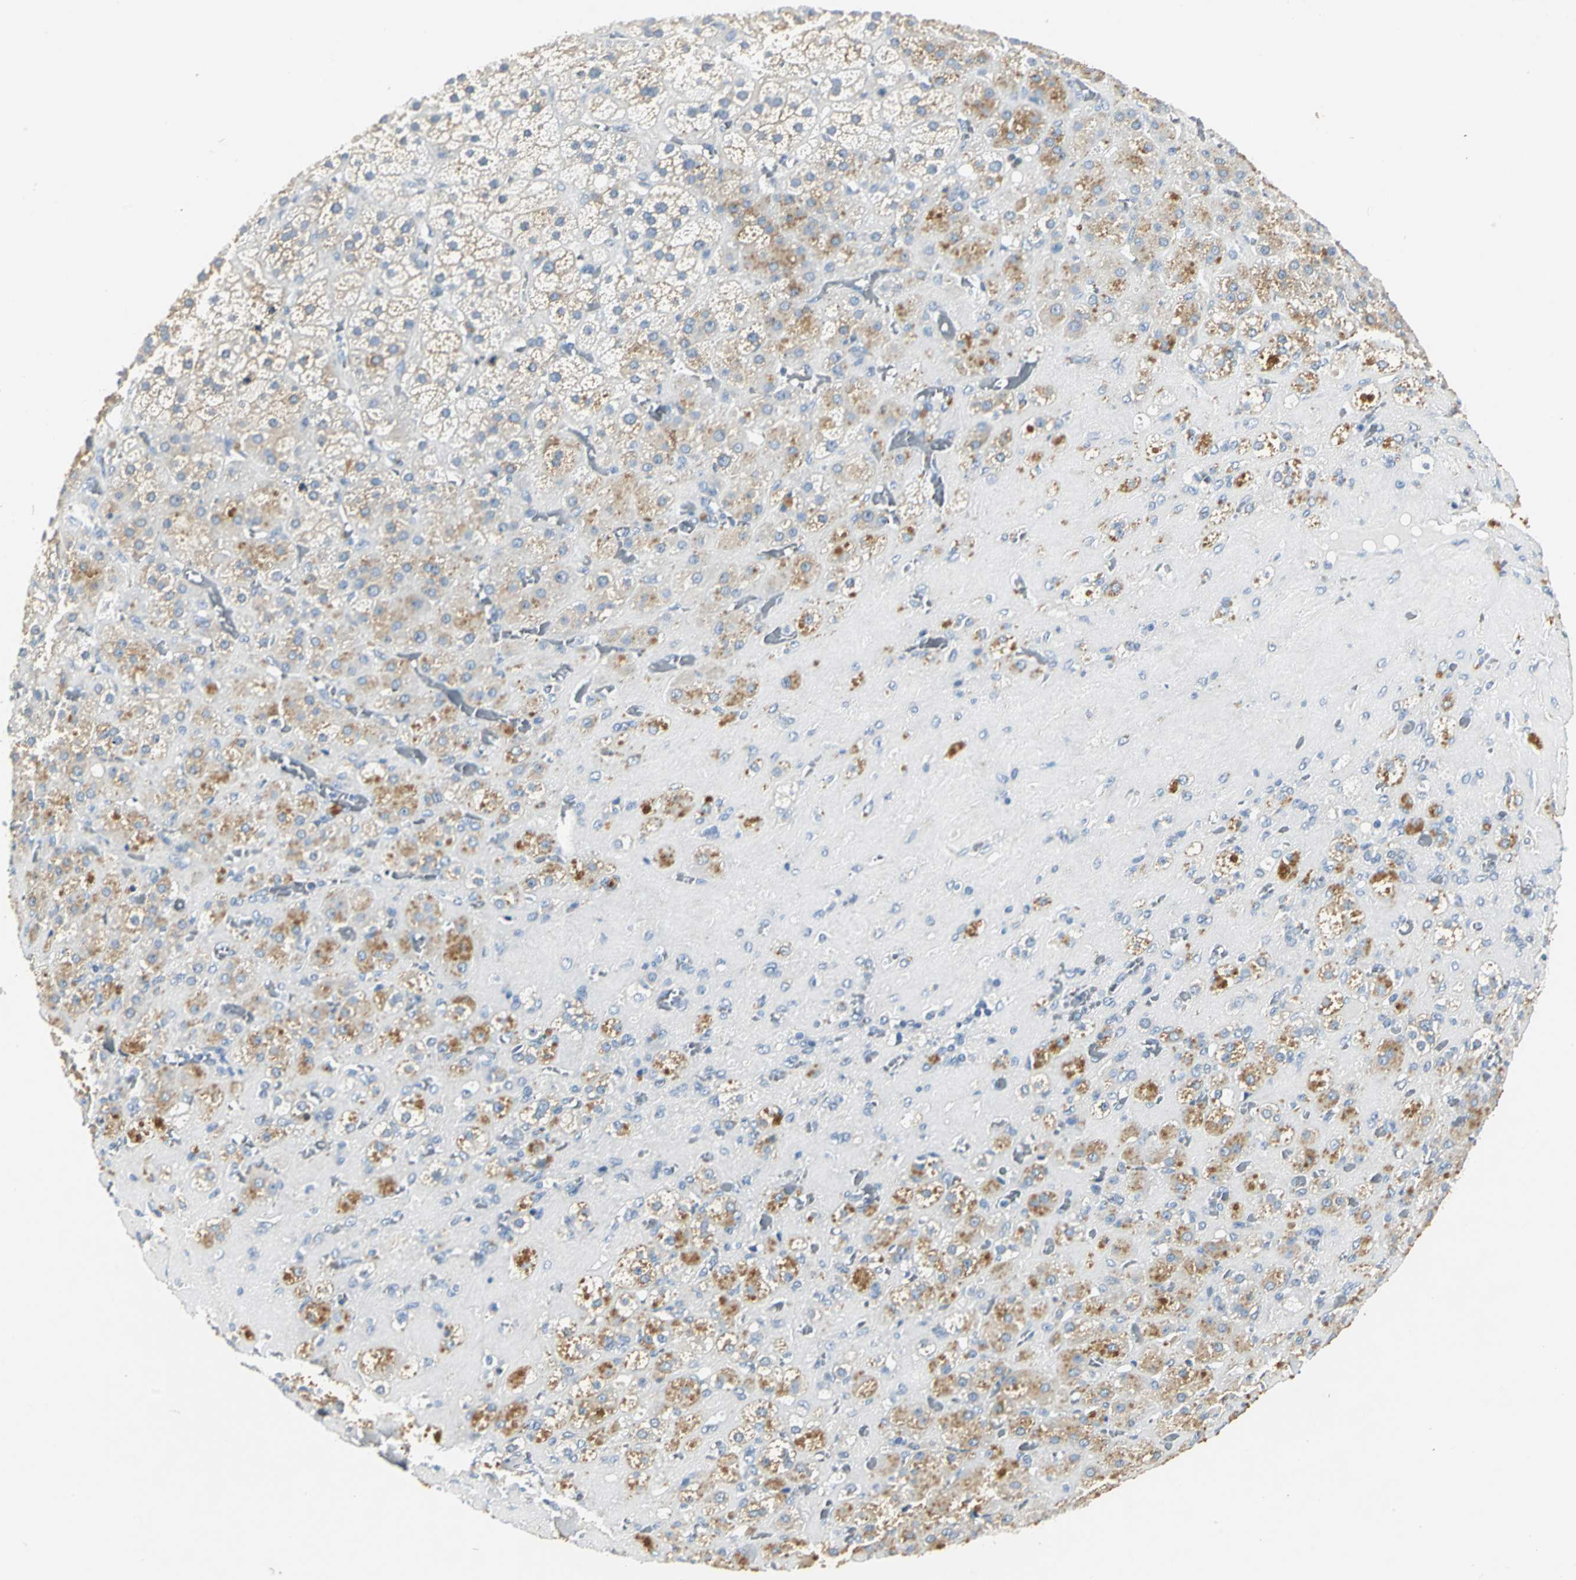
{"staining": {"intensity": "moderate", "quantity": "25%-75%", "location": "cytoplasmic/membranous"}, "tissue": "adrenal gland", "cell_type": "Glandular cells", "image_type": "normal", "snomed": [{"axis": "morphology", "description": "Normal tissue, NOS"}, {"axis": "topography", "description": "Adrenal gland"}], "caption": "This micrograph demonstrates IHC staining of normal adrenal gland, with medium moderate cytoplasmic/membranous expression in about 25%-75% of glandular cells.", "gene": "B3GNT2", "patient": {"sex": "female", "age": 71}}